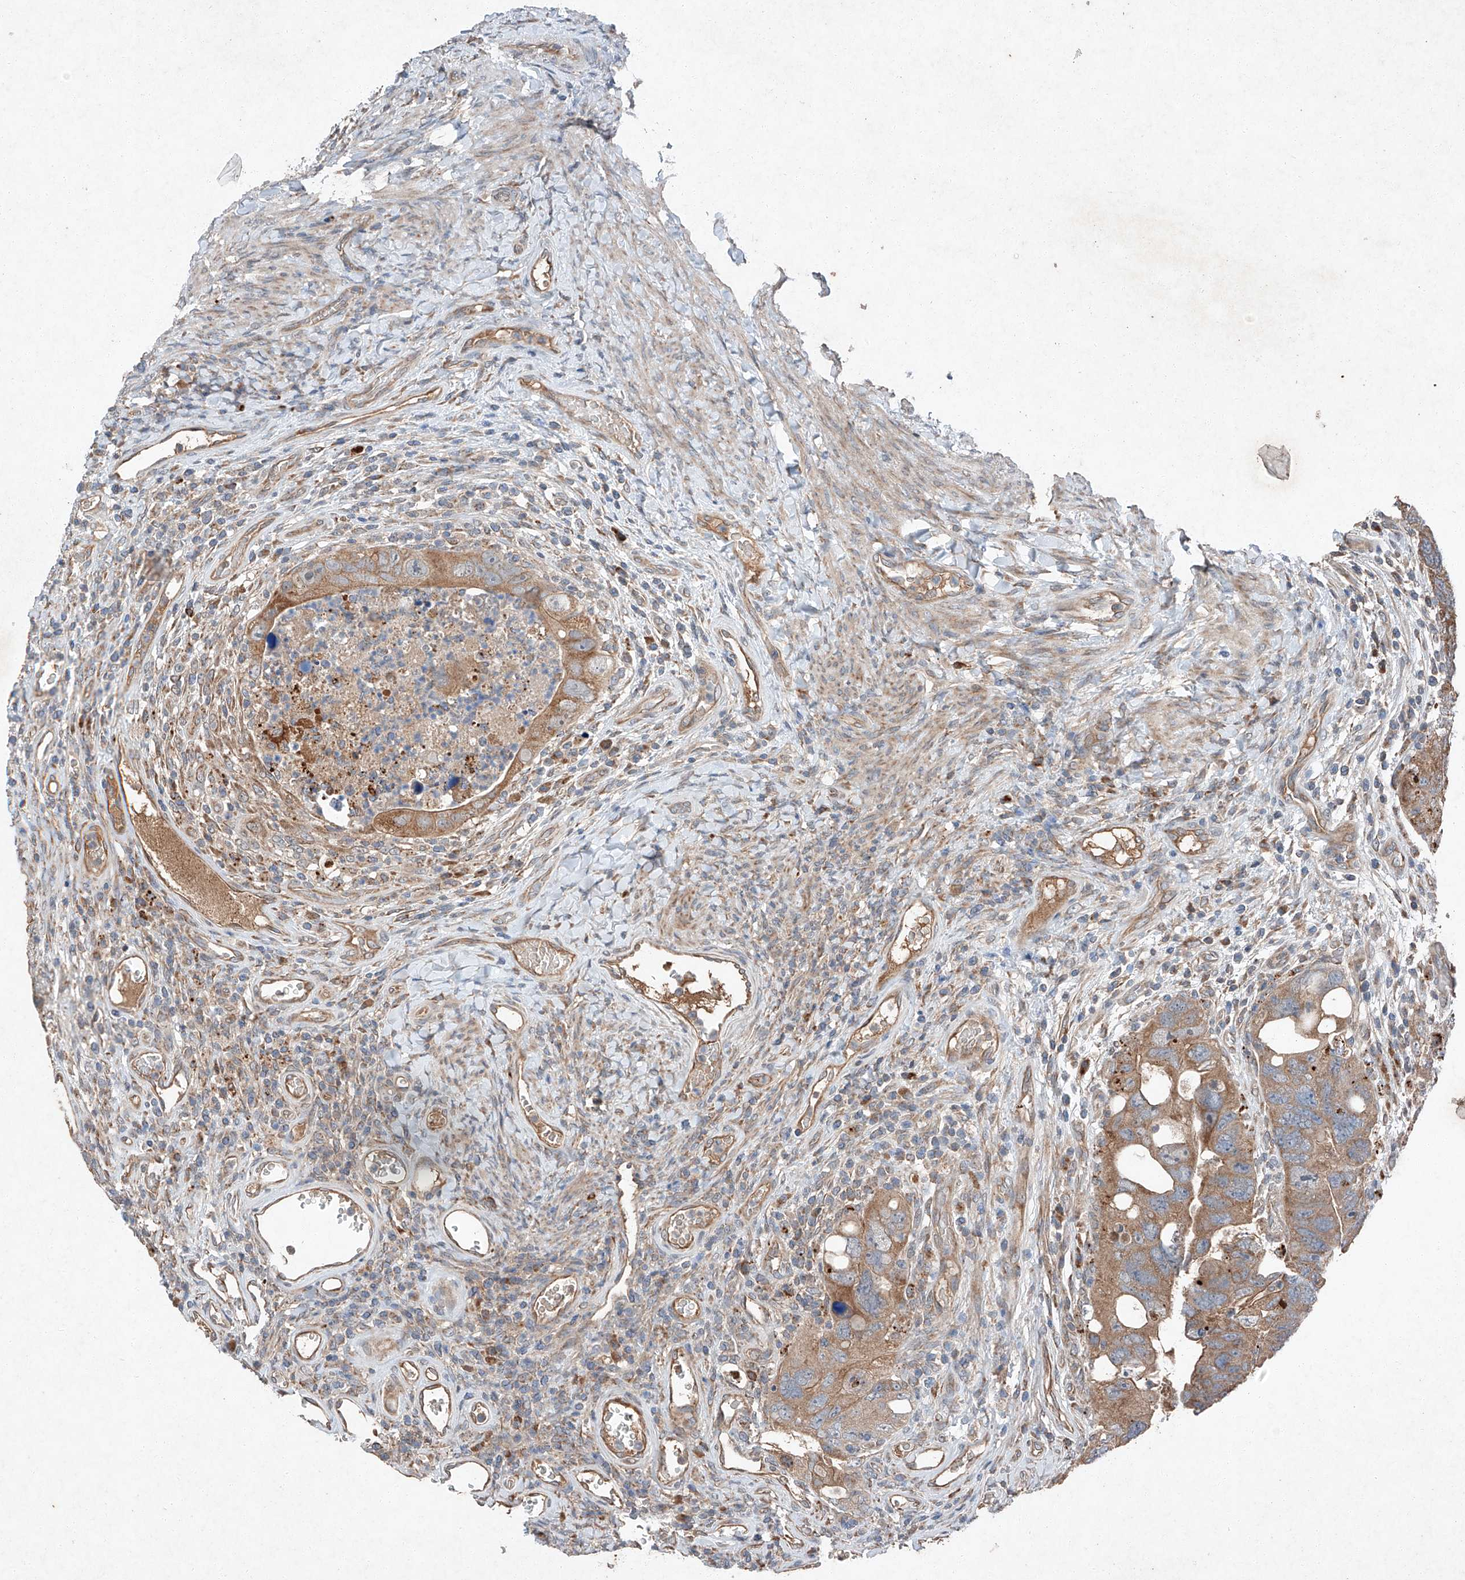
{"staining": {"intensity": "moderate", "quantity": ">75%", "location": "cytoplasmic/membranous"}, "tissue": "colorectal cancer", "cell_type": "Tumor cells", "image_type": "cancer", "snomed": [{"axis": "morphology", "description": "Adenocarcinoma, NOS"}, {"axis": "topography", "description": "Rectum"}], "caption": "Protein analysis of colorectal cancer (adenocarcinoma) tissue demonstrates moderate cytoplasmic/membranous staining in about >75% of tumor cells.", "gene": "RUSC1", "patient": {"sex": "male", "age": 59}}